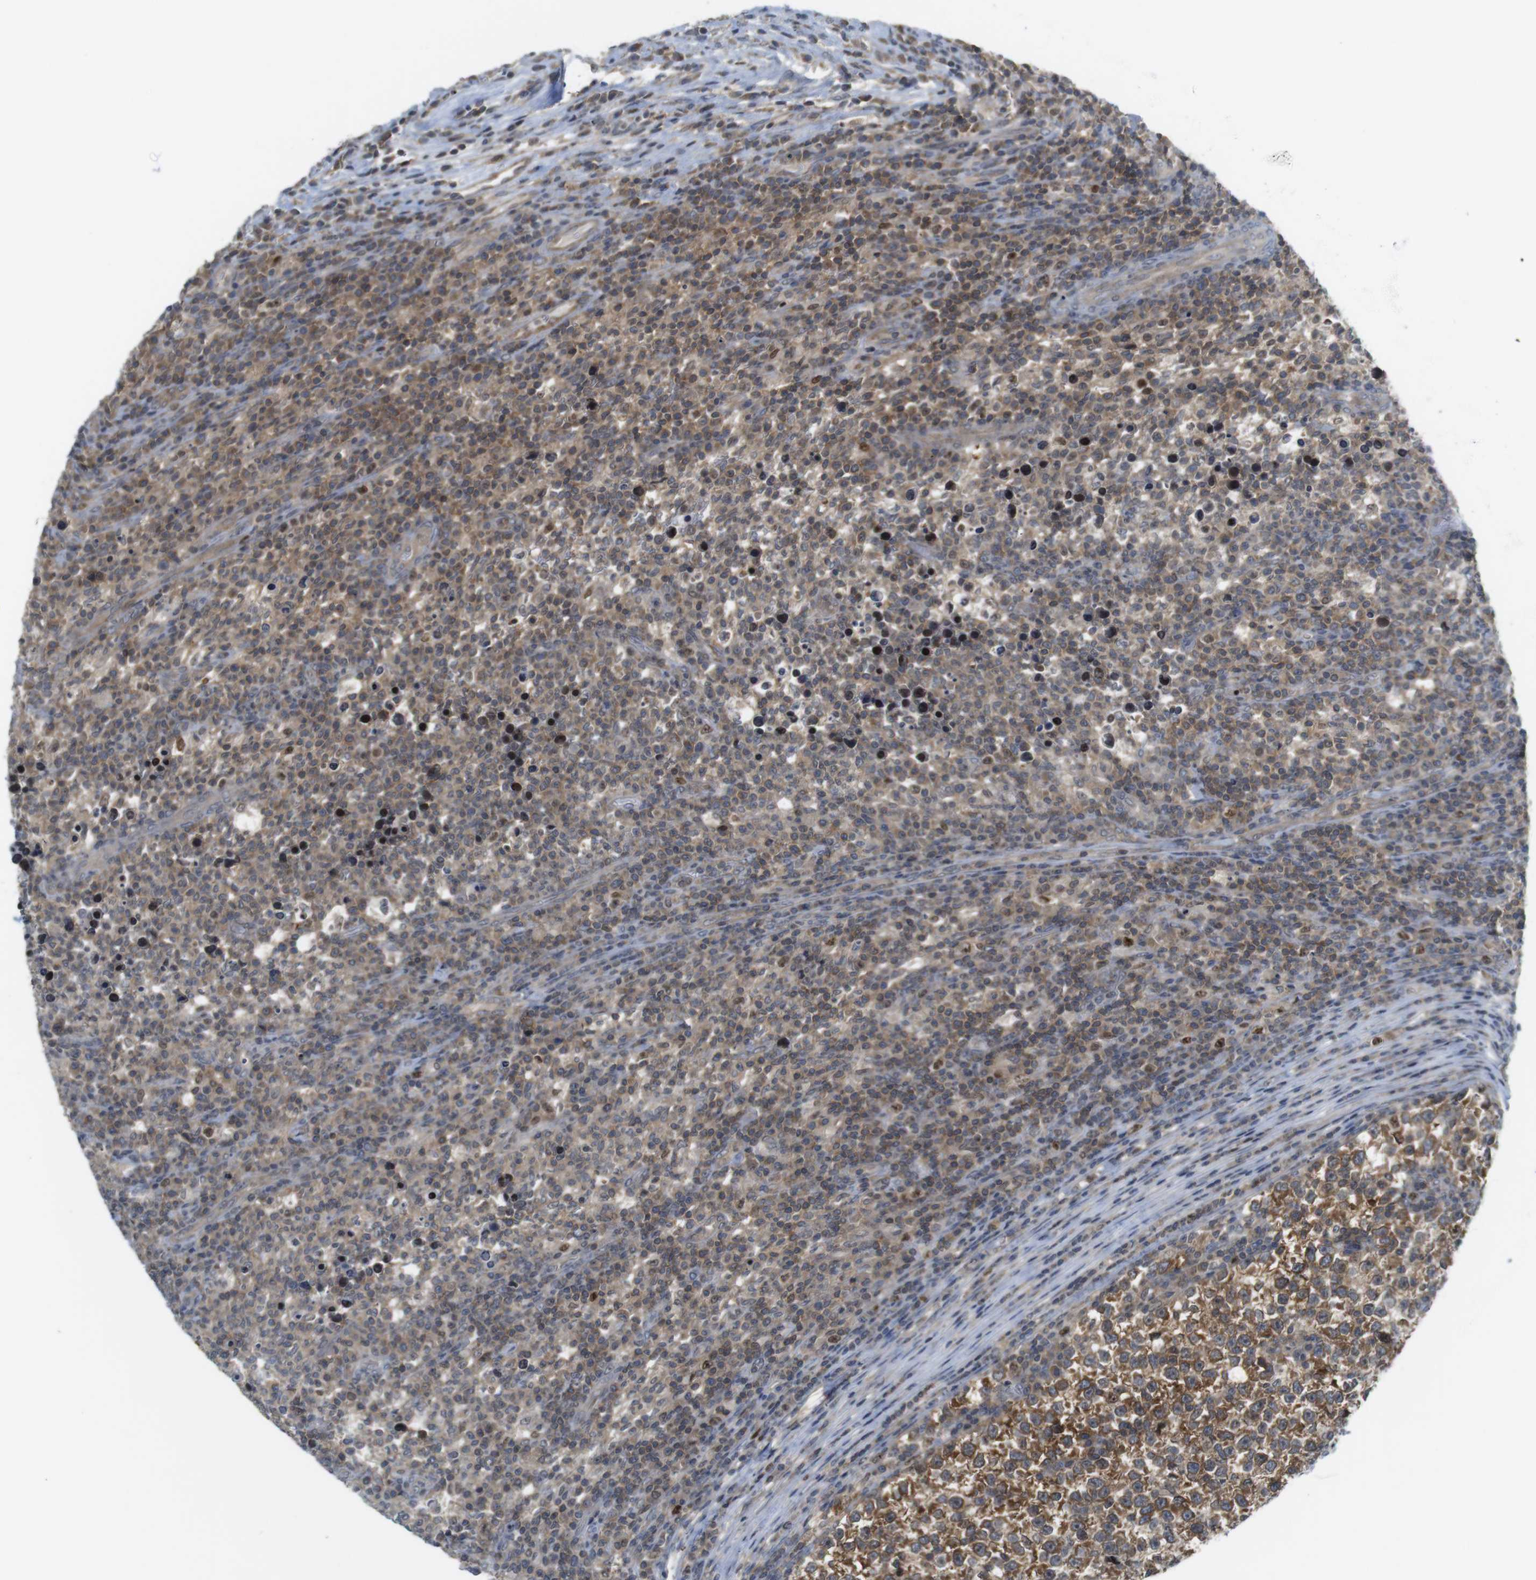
{"staining": {"intensity": "moderate", "quantity": ">75%", "location": "cytoplasmic/membranous"}, "tissue": "testis cancer", "cell_type": "Tumor cells", "image_type": "cancer", "snomed": [{"axis": "morphology", "description": "Normal tissue, NOS"}, {"axis": "morphology", "description": "Seminoma, NOS"}, {"axis": "topography", "description": "Testis"}], "caption": "This micrograph displays immunohistochemistry staining of testis cancer, with medium moderate cytoplasmic/membranous positivity in approximately >75% of tumor cells.", "gene": "RCC1", "patient": {"sex": "male", "age": 43}}